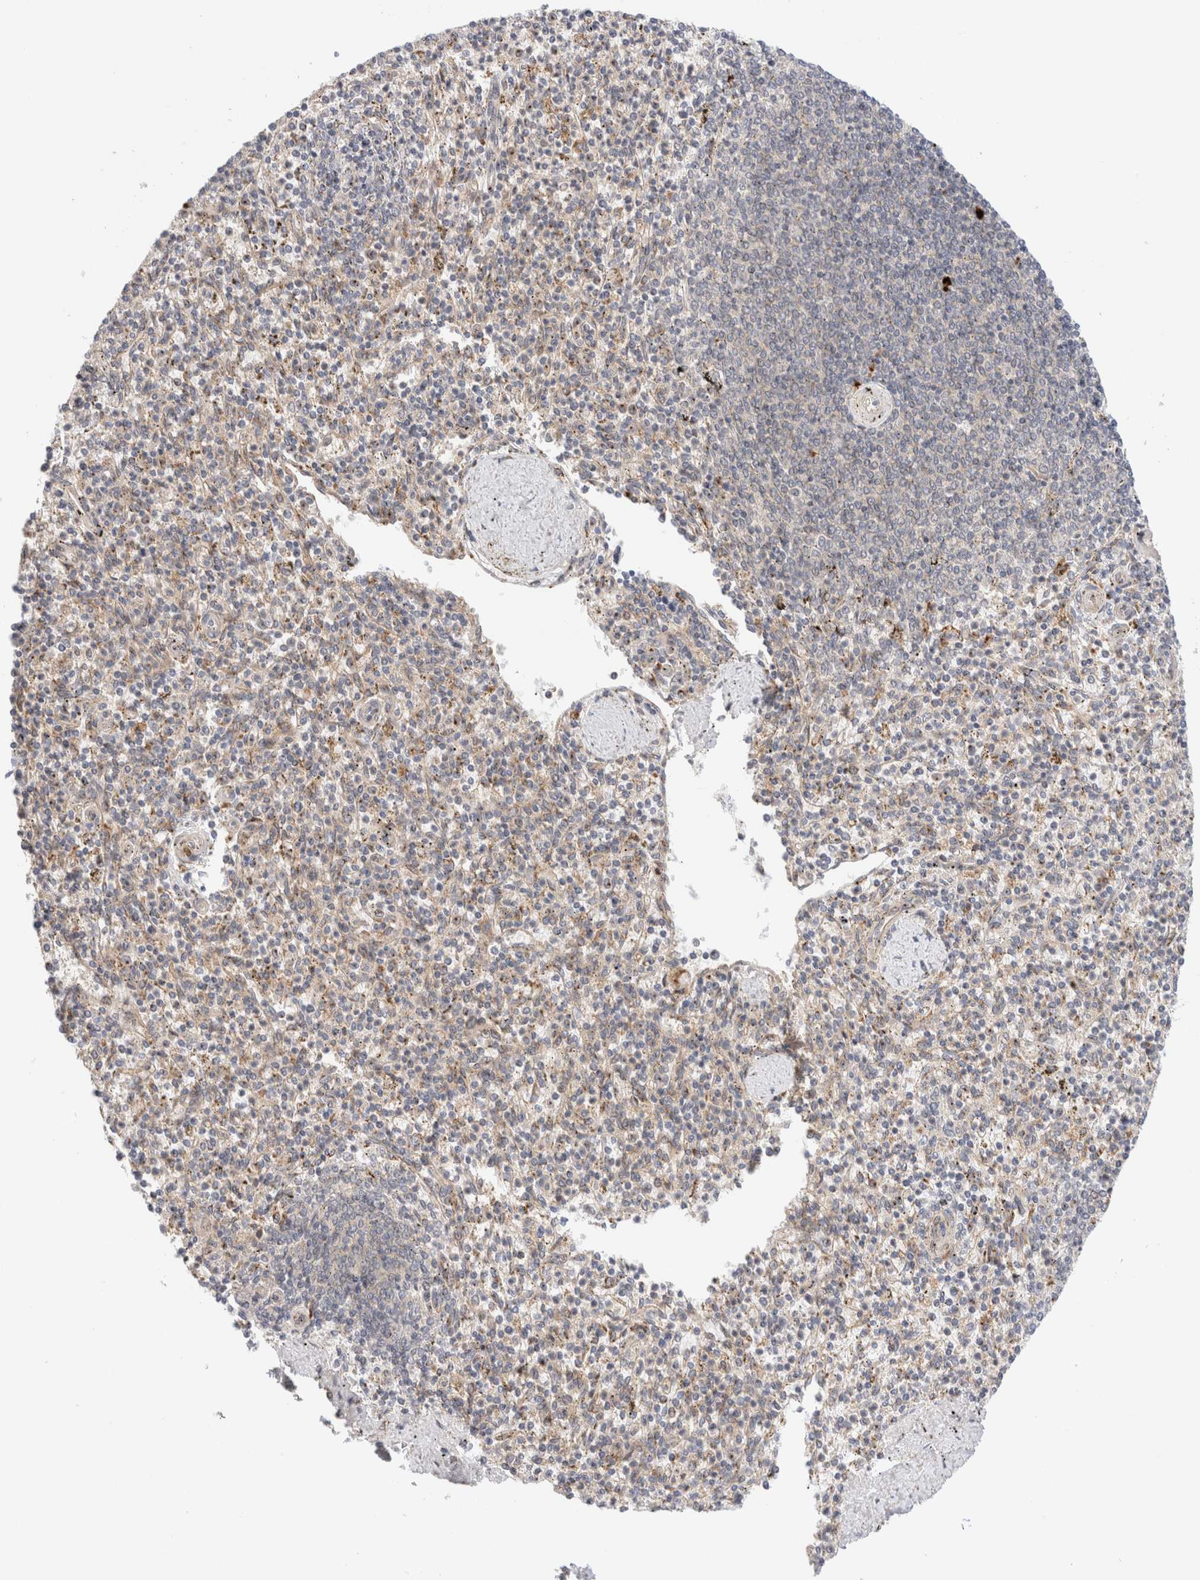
{"staining": {"intensity": "weak", "quantity": ">75%", "location": "cytoplasmic/membranous"}, "tissue": "spleen", "cell_type": "Cells in red pulp", "image_type": "normal", "snomed": [{"axis": "morphology", "description": "Normal tissue, NOS"}, {"axis": "topography", "description": "Spleen"}], "caption": "Benign spleen was stained to show a protein in brown. There is low levels of weak cytoplasmic/membranous positivity in about >75% of cells in red pulp.", "gene": "GCN1", "patient": {"sex": "male", "age": 72}}